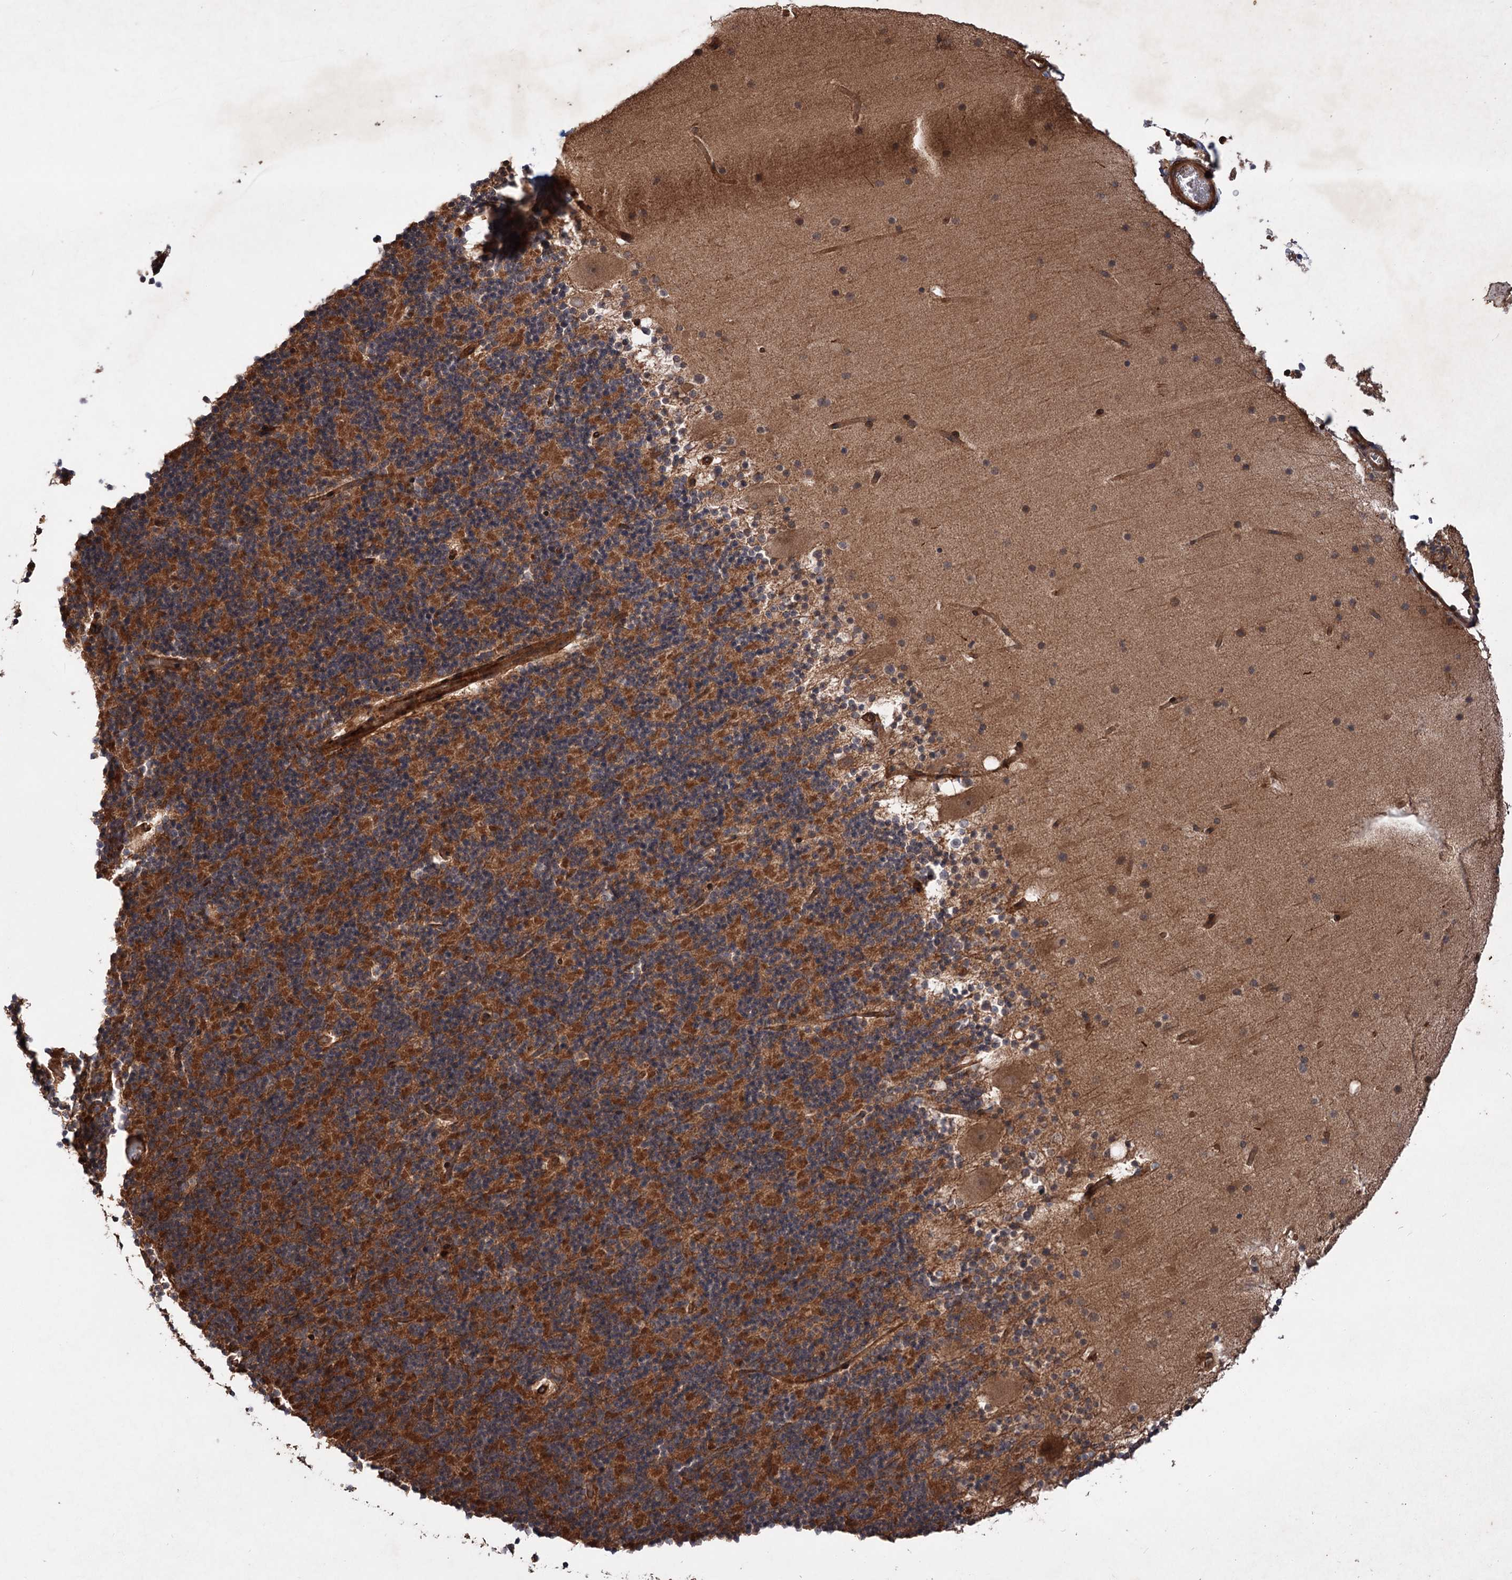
{"staining": {"intensity": "strong", "quantity": ">75%", "location": "cytoplasmic/membranous"}, "tissue": "cerebellum", "cell_type": "Cells in granular layer", "image_type": "normal", "snomed": [{"axis": "morphology", "description": "Normal tissue, NOS"}, {"axis": "topography", "description": "Cerebellum"}], "caption": "Immunohistochemistry (IHC) image of normal cerebellum: human cerebellum stained using immunohistochemistry (IHC) shows high levels of strong protein expression localized specifically in the cytoplasmic/membranous of cells in granular layer, appearing as a cytoplasmic/membranous brown color.", "gene": "ADK", "patient": {"sex": "male", "age": 57}}